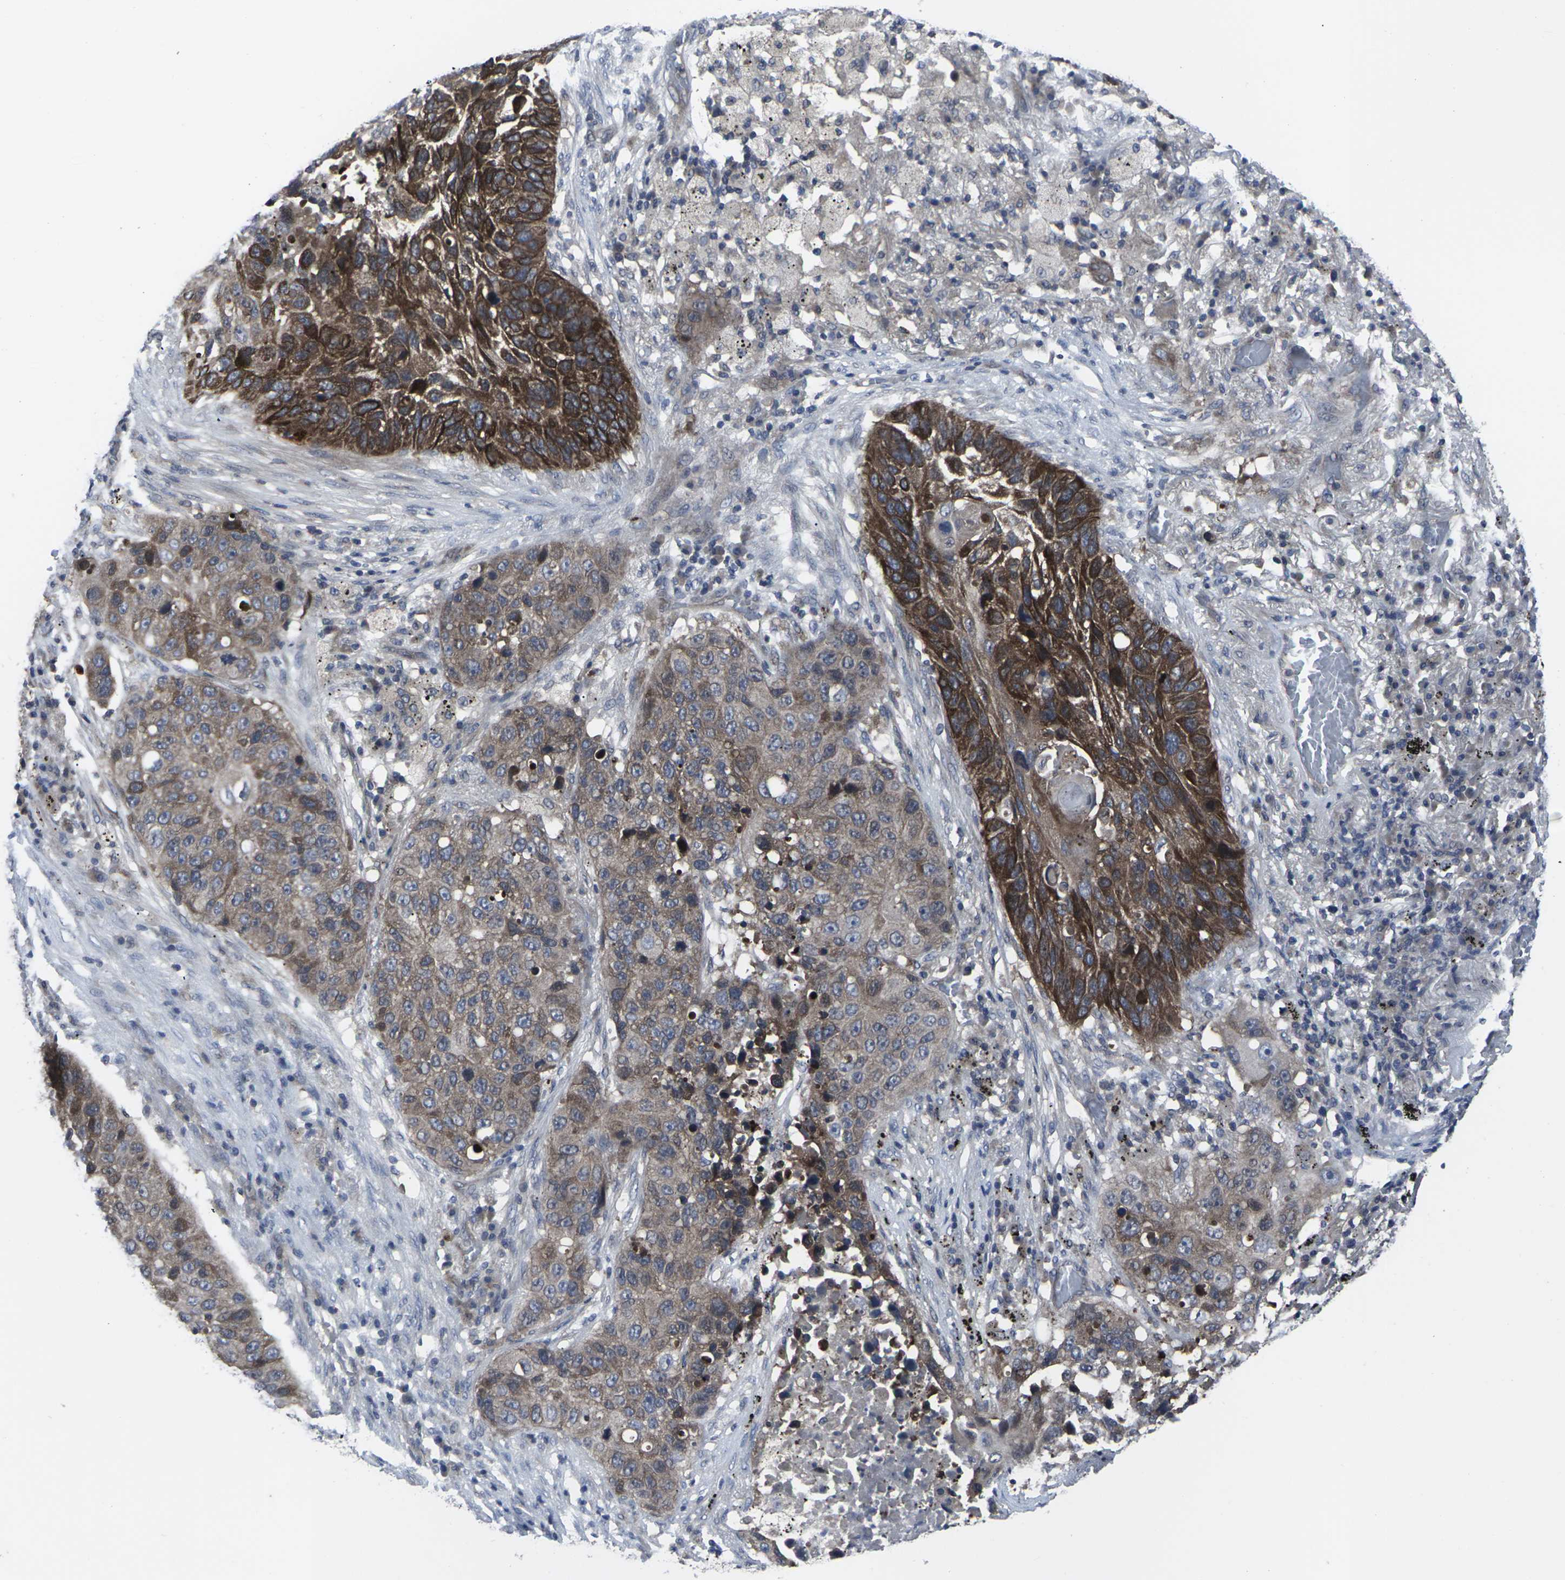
{"staining": {"intensity": "strong", "quantity": "25%-75%", "location": "cytoplasmic/membranous"}, "tissue": "lung cancer", "cell_type": "Tumor cells", "image_type": "cancer", "snomed": [{"axis": "morphology", "description": "Squamous cell carcinoma, NOS"}, {"axis": "topography", "description": "Lung"}], "caption": "Protein expression analysis of lung cancer reveals strong cytoplasmic/membranous staining in approximately 25%-75% of tumor cells. (Brightfield microscopy of DAB IHC at high magnification).", "gene": "HPRT1", "patient": {"sex": "male", "age": 57}}